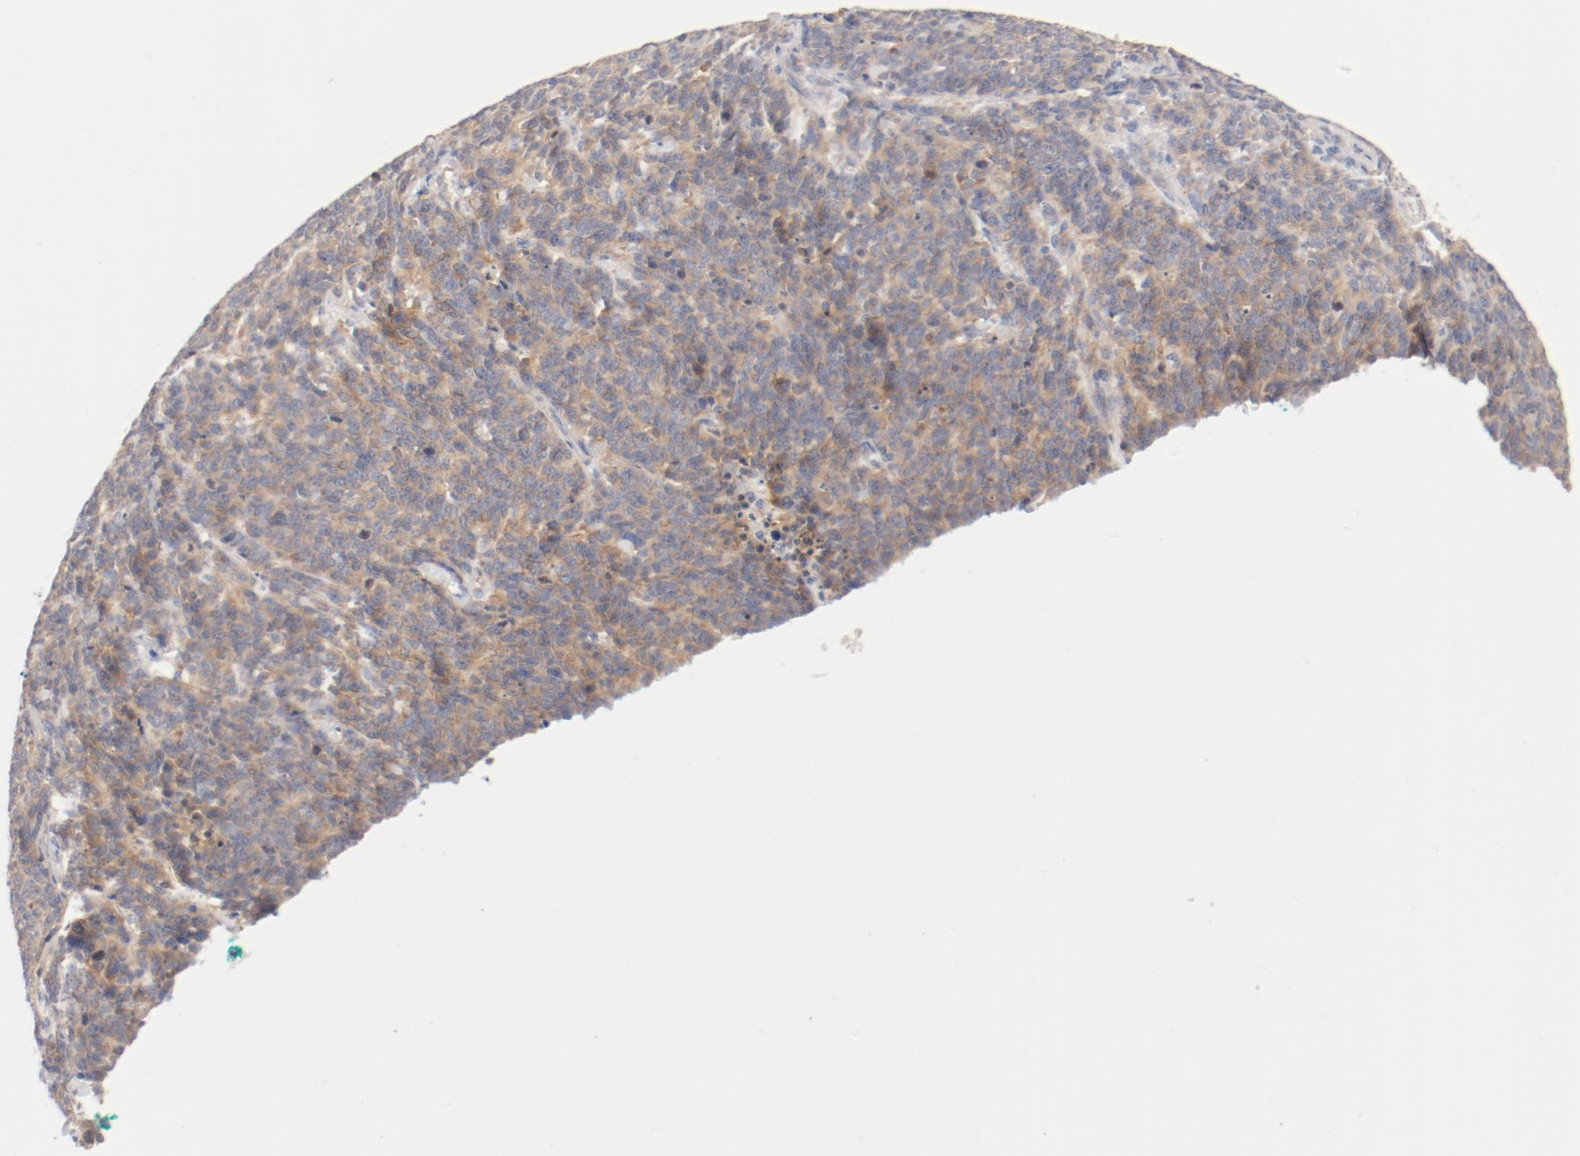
{"staining": {"intensity": "moderate", "quantity": ">75%", "location": "cytoplasmic/membranous"}, "tissue": "lung cancer", "cell_type": "Tumor cells", "image_type": "cancer", "snomed": [{"axis": "morphology", "description": "Neoplasm, malignant, NOS"}, {"axis": "topography", "description": "Lung"}], "caption": "This histopathology image displays immunohistochemistry (IHC) staining of lung malignant neoplasm, with medium moderate cytoplasmic/membranous staining in approximately >75% of tumor cells.", "gene": "DYNC1H1", "patient": {"sex": "female", "age": 58}}